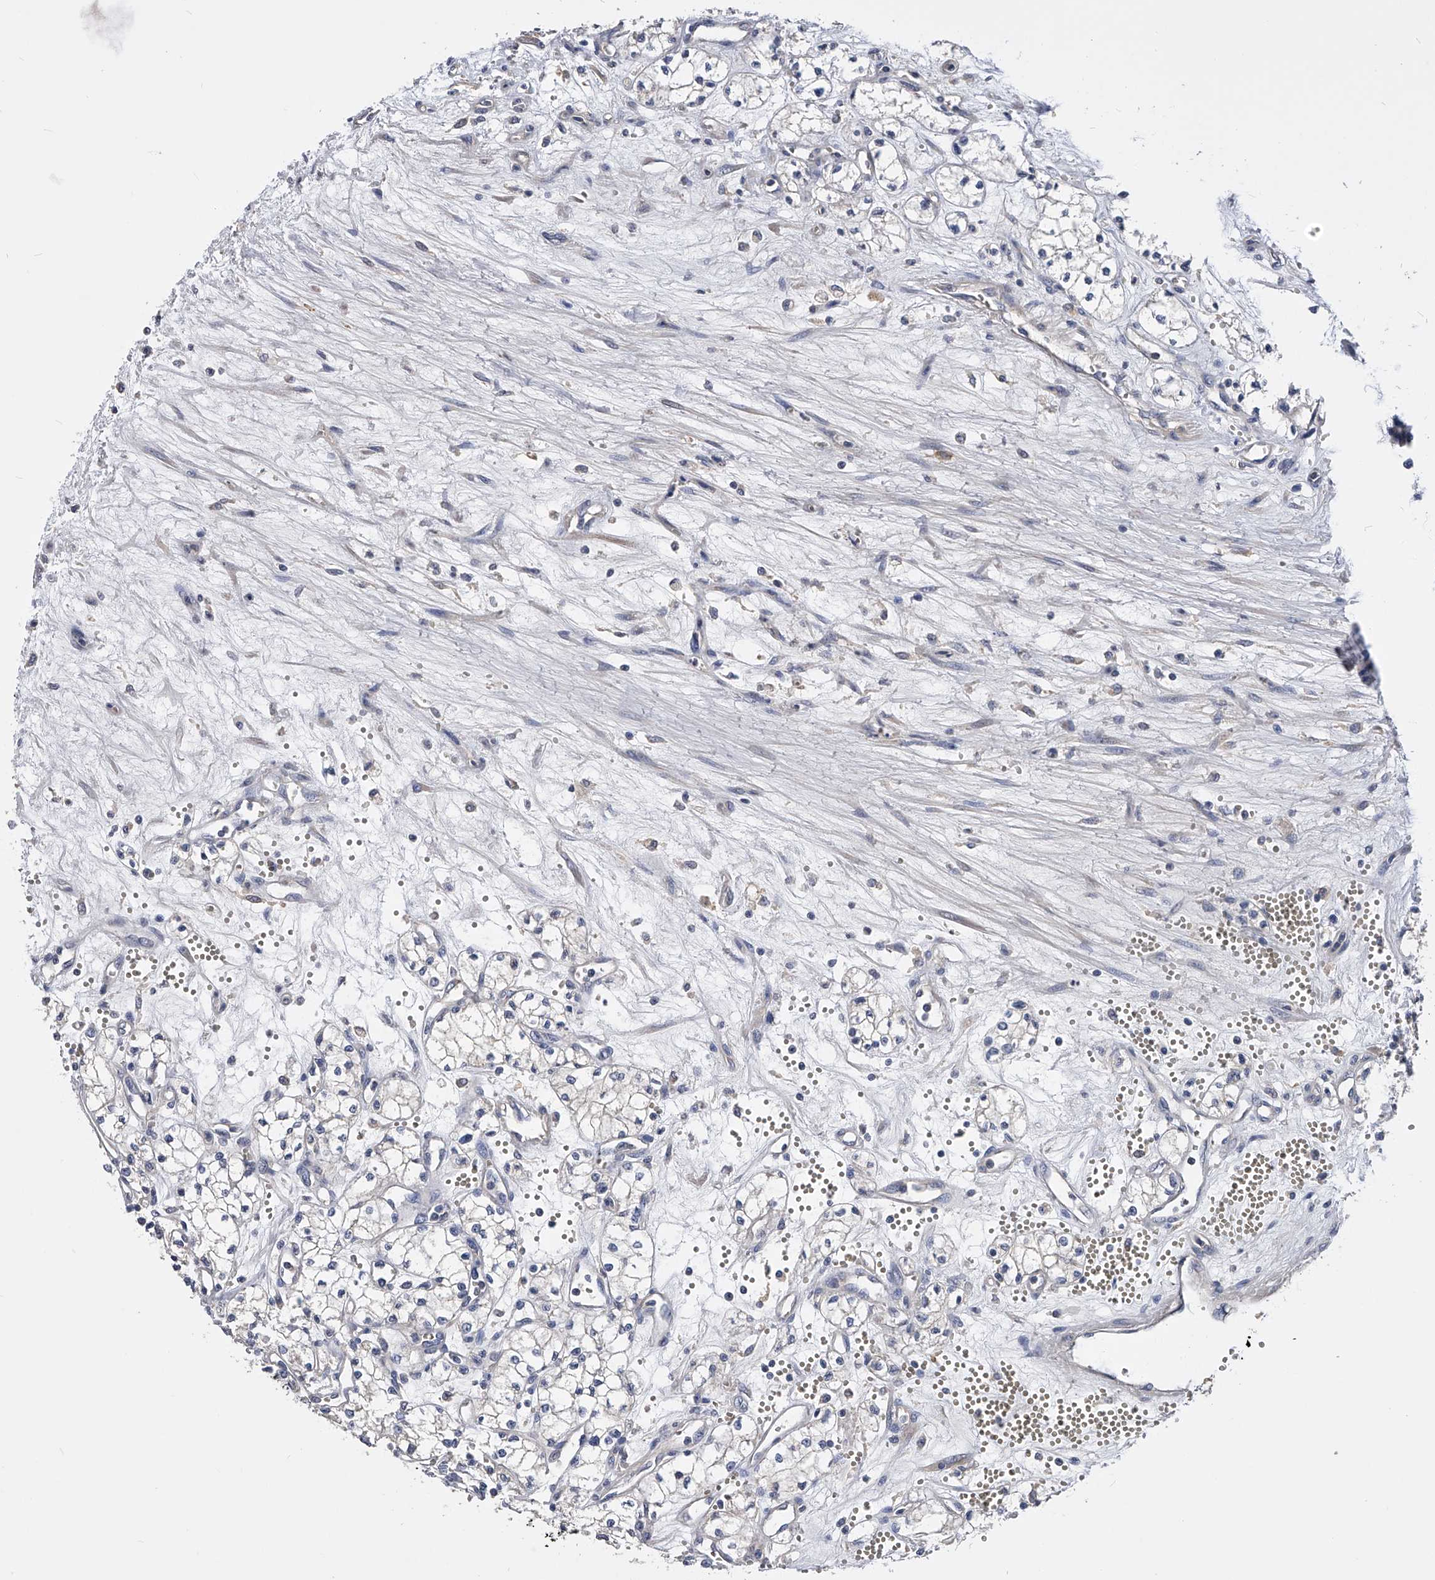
{"staining": {"intensity": "negative", "quantity": "none", "location": "none"}, "tissue": "renal cancer", "cell_type": "Tumor cells", "image_type": "cancer", "snomed": [{"axis": "morphology", "description": "Adenocarcinoma, NOS"}, {"axis": "topography", "description": "Kidney"}], "caption": "Protein analysis of adenocarcinoma (renal) shows no significant positivity in tumor cells.", "gene": "ARL4C", "patient": {"sex": "male", "age": 59}}